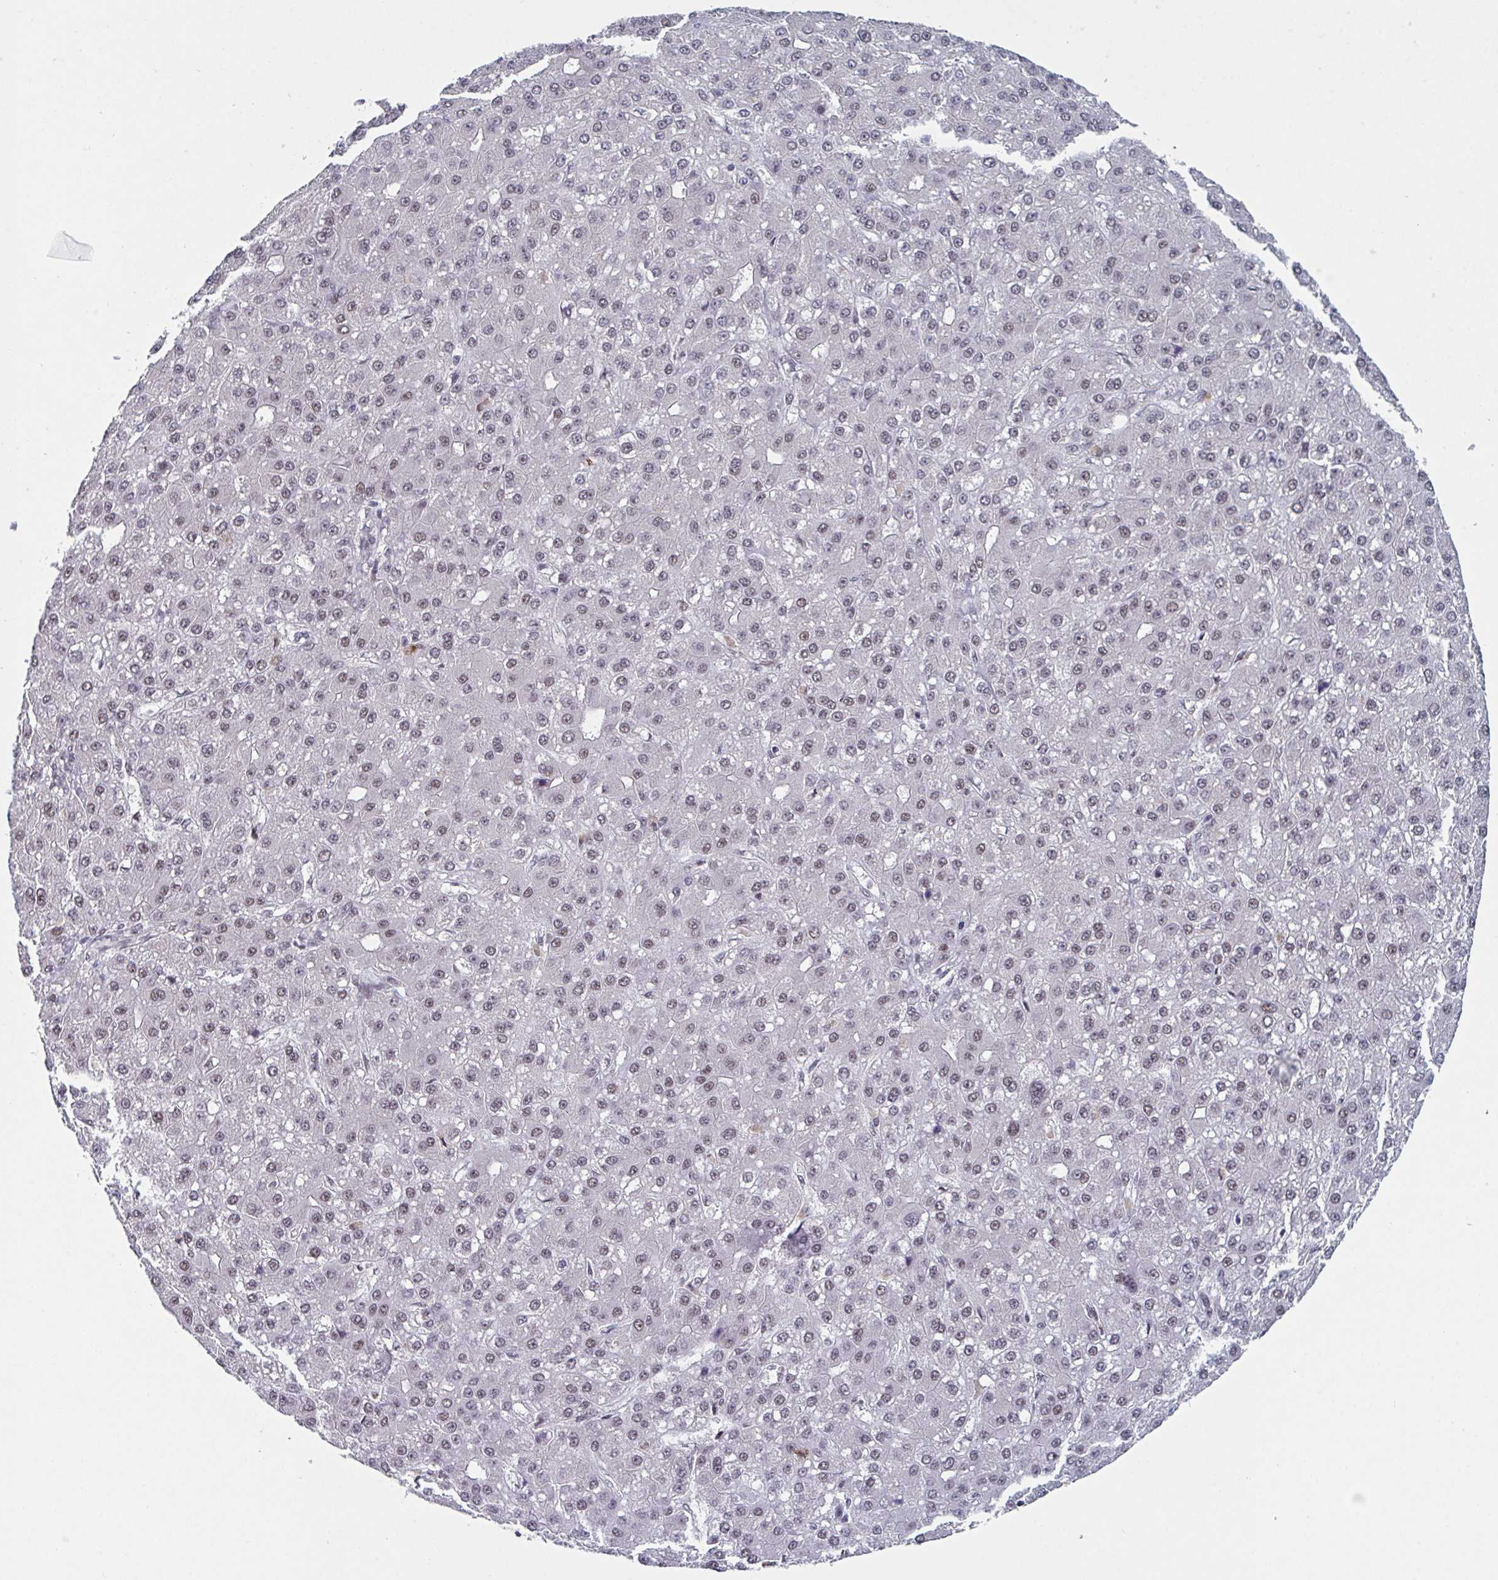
{"staining": {"intensity": "weak", "quantity": "25%-75%", "location": "nuclear"}, "tissue": "liver cancer", "cell_type": "Tumor cells", "image_type": "cancer", "snomed": [{"axis": "morphology", "description": "Carcinoma, Hepatocellular, NOS"}, {"axis": "topography", "description": "Liver"}], "caption": "Protein staining of liver hepatocellular carcinoma tissue demonstrates weak nuclear positivity in about 25%-75% of tumor cells. Nuclei are stained in blue.", "gene": "RNF212", "patient": {"sex": "male", "age": 67}}